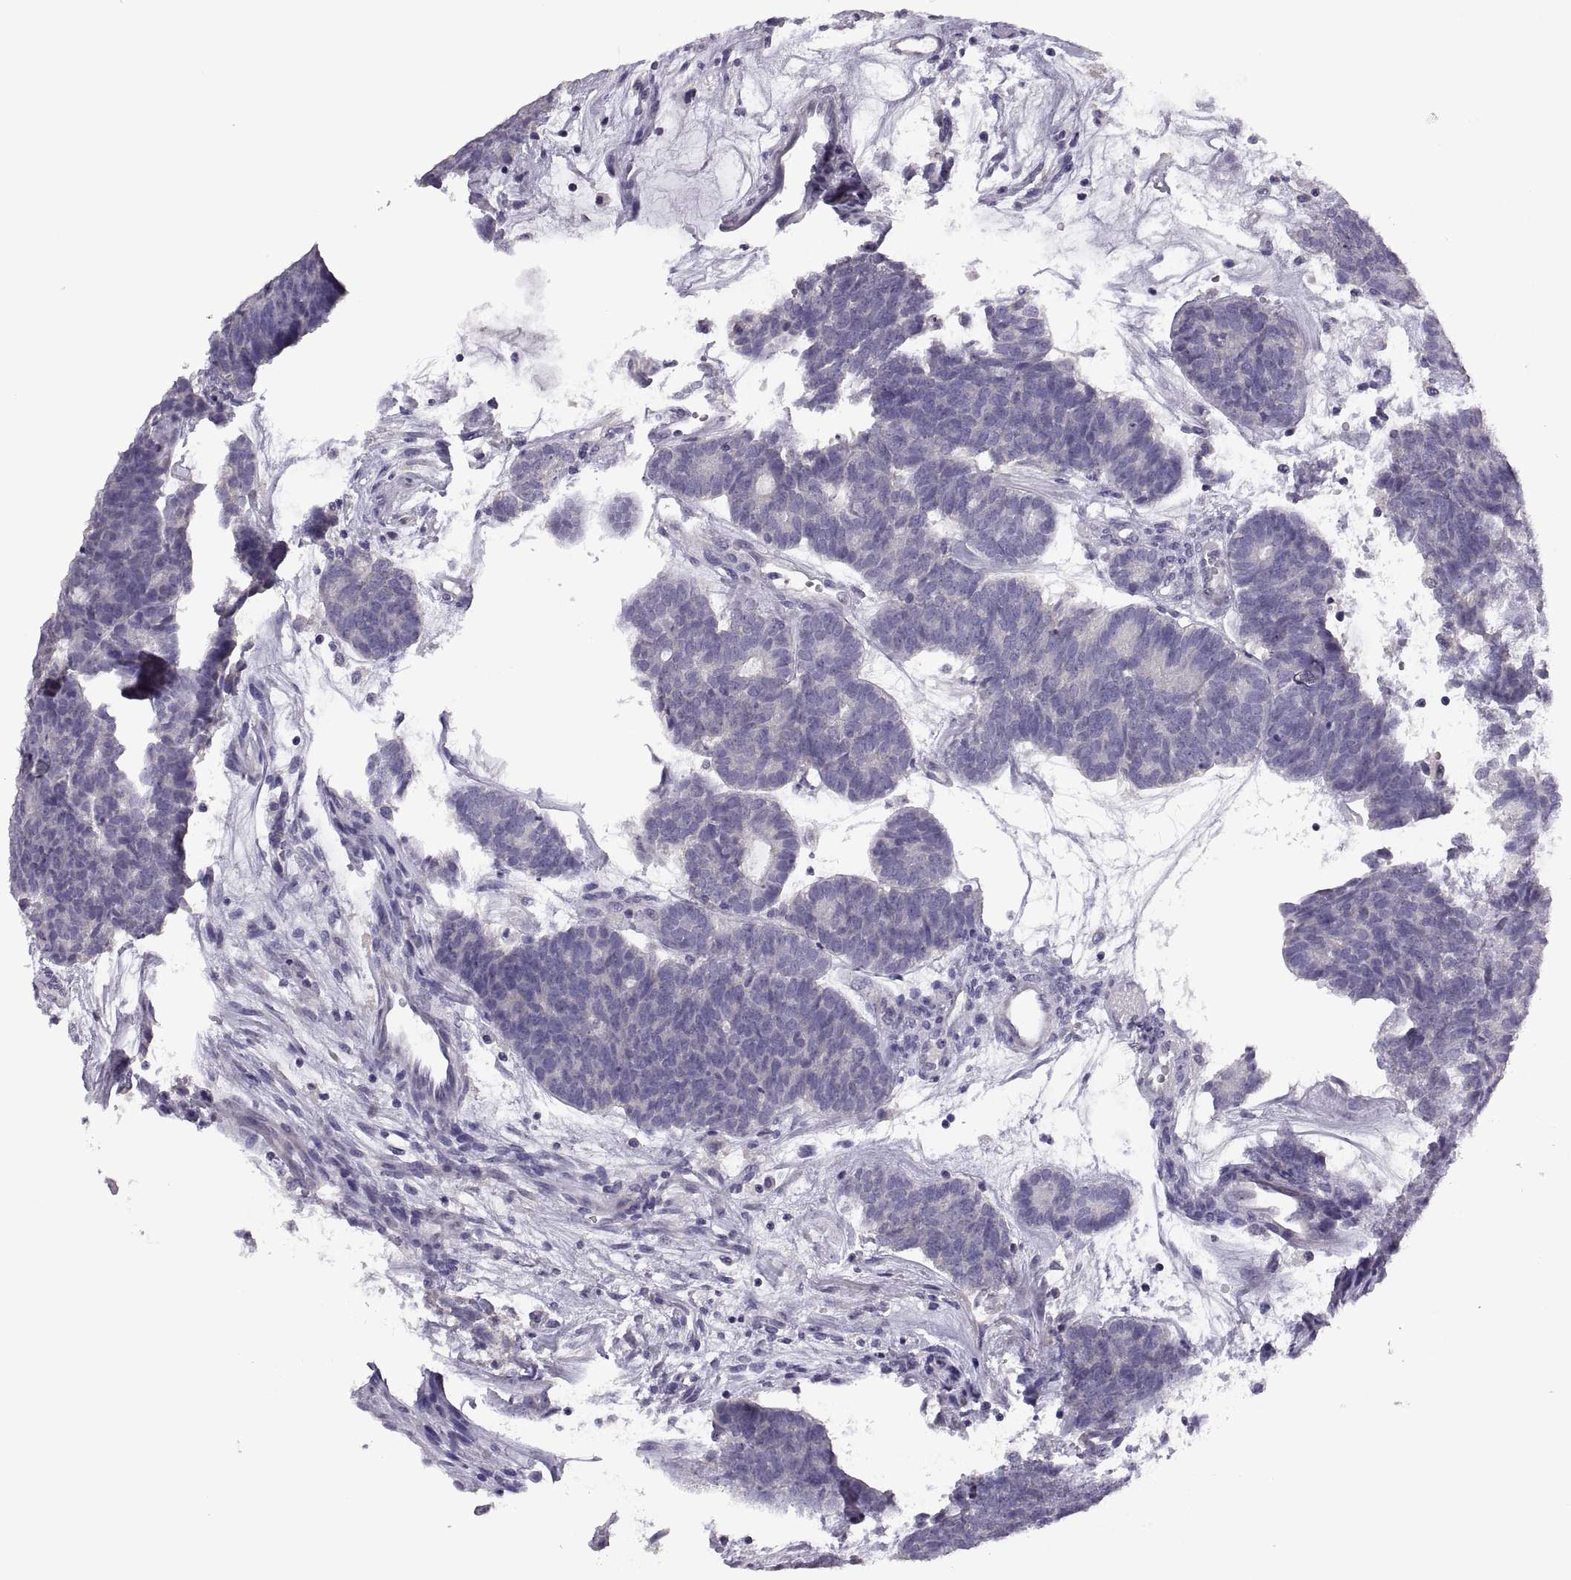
{"staining": {"intensity": "negative", "quantity": "none", "location": "none"}, "tissue": "head and neck cancer", "cell_type": "Tumor cells", "image_type": "cancer", "snomed": [{"axis": "morphology", "description": "Adenocarcinoma, NOS"}, {"axis": "topography", "description": "Head-Neck"}], "caption": "An image of head and neck adenocarcinoma stained for a protein reveals no brown staining in tumor cells. The staining is performed using DAB brown chromogen with nuclei counter-stained in using hematoxylin.", "gene": "TBX19", "patient": {"sex": "female", "age": 81}}